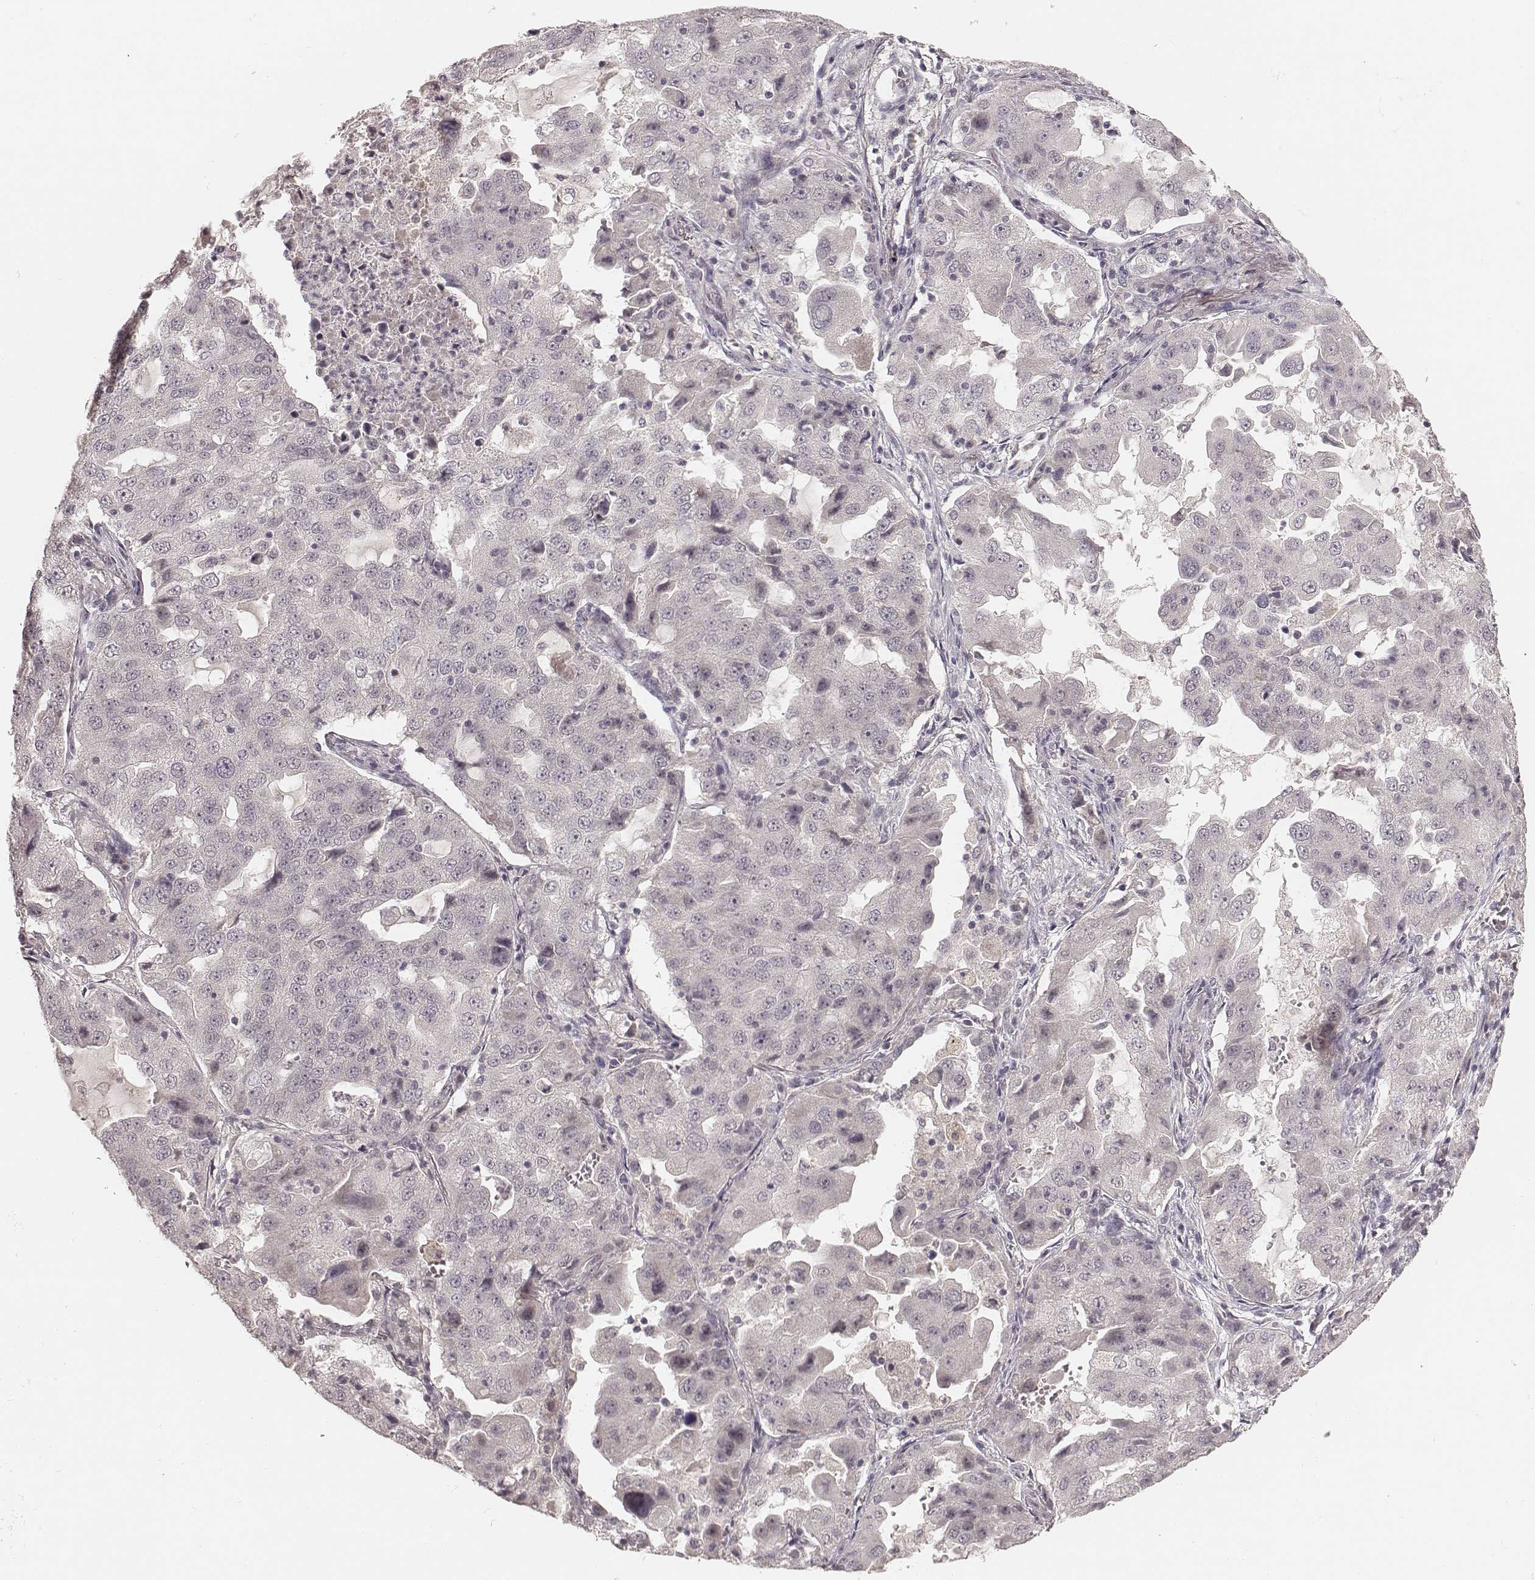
{"staining": {"intensity": "negative", "quantity": "none", "location": "none"}, "tissue": "lung cancer", "cell_type": "Tumor cells", "image_type": "cancer", "snomed": [{"axis": "morphology", "description": "Adenocarcinoma, NOS"}, {"axis": "topography", "description": "Lung"}], "caption": "DAB (3,3'-diaminobenzidine) immunohistochemical staining of lung adenocarcinoma reveals no significant expression in tumor cells.", "gene": "LY6K", "patient": {"sex": "female", "age": 61}}